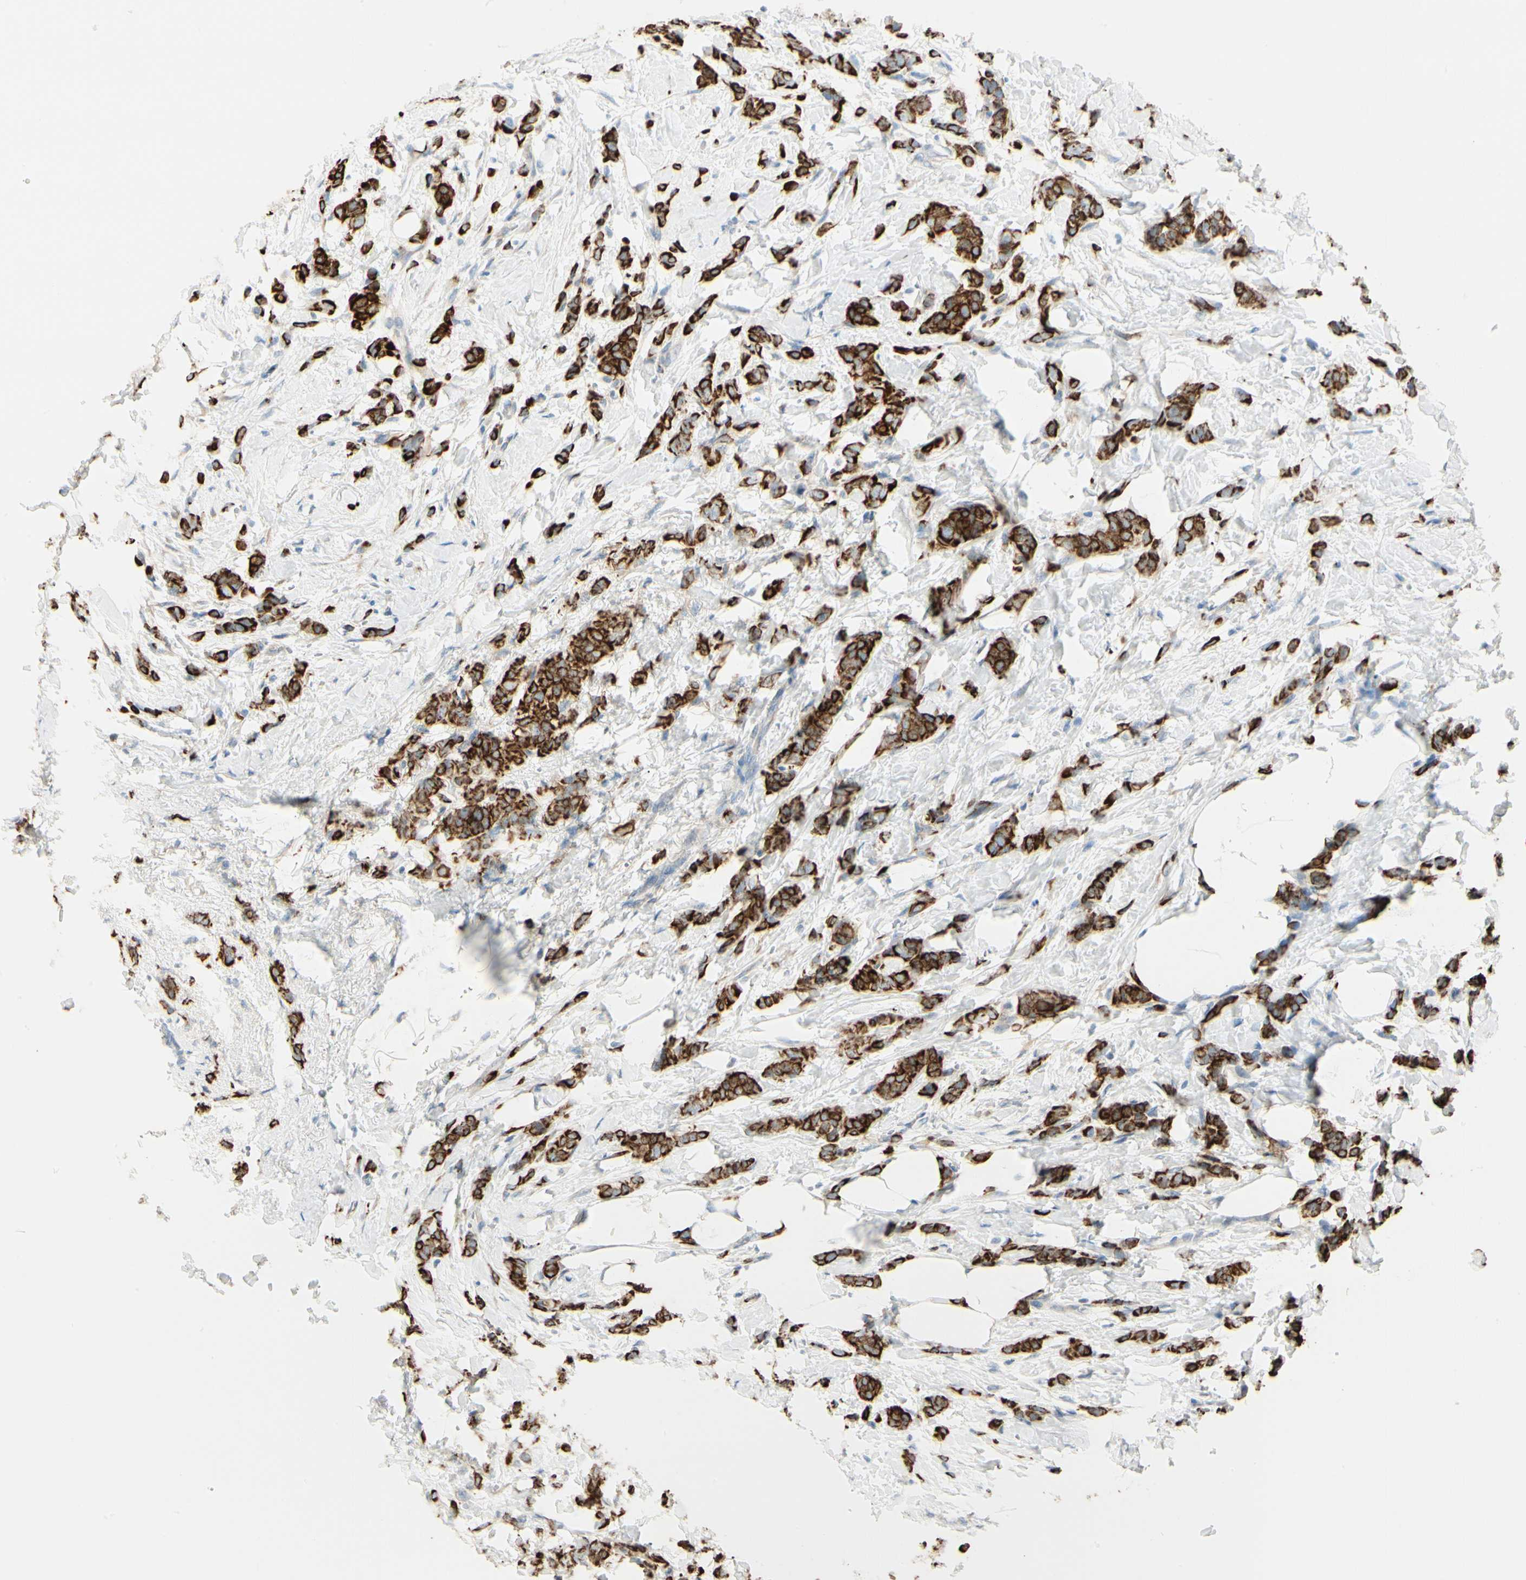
{"staining": {"intensity": "strong", "quantity": ">75%", "location": "cytoplasmic/membranous"}, "tissue": "breast cancer", "cell_type": "Tumor cells", "image_type": "cancer", "snomed": [{"axis": "morphology", "description": "Lobular carcinoma, in situ"}, {"axis": "morphology", "description": "Lobular carcinoma"}, {"axis": "topography", "description": "Breast"}], "caption": "IHC (DAB (3,3'-diaminobenzidine)) staining of lobular carcinoma in situ (breast) shows strong cytoplasmic/membranous protein positivity in about >75% of tumor cells.", "gene": "DUSP12", "patient": {"sex": "female", "age": 41}}